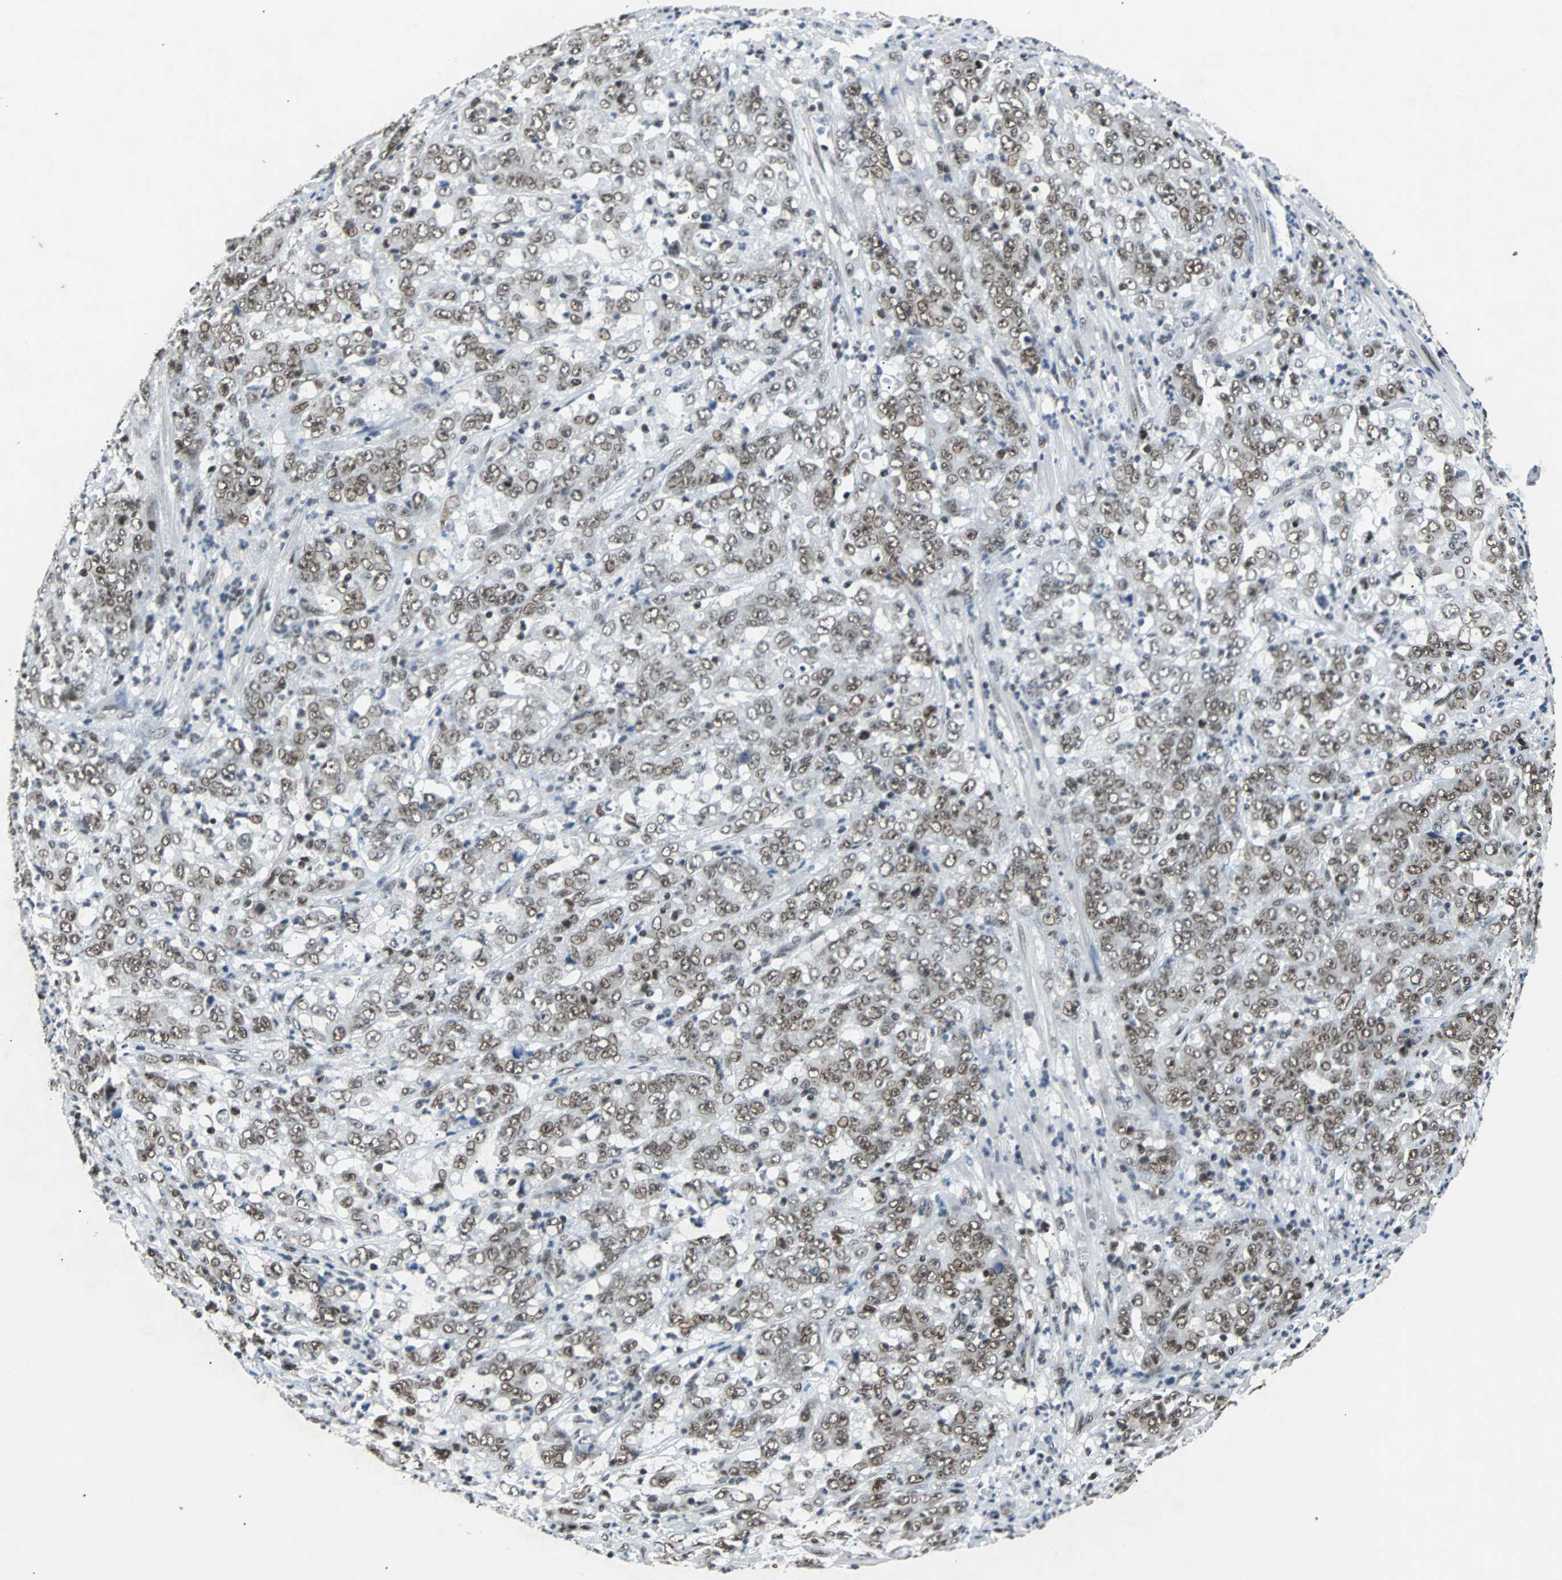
{"staining": {"intensity": "moderate", "quantity": ">75%", "location": "nuclear"}, "tissue": "stomach cancer", "cell_type": "Tumor cells", "image_type": "cancer", "snomed": [{"axis": "morphology", "description": "Adenocarcinoma, NOS"}, {"axis": "topography", "description": "Stomach, lower"}], "caption": "The image shows staining of stomach cancer, revealing moderate nuclear protein positivity (brown color) within tumor cells.", "gene": "GATAD2A", "patient": {"sex": "female", "age": 71}}